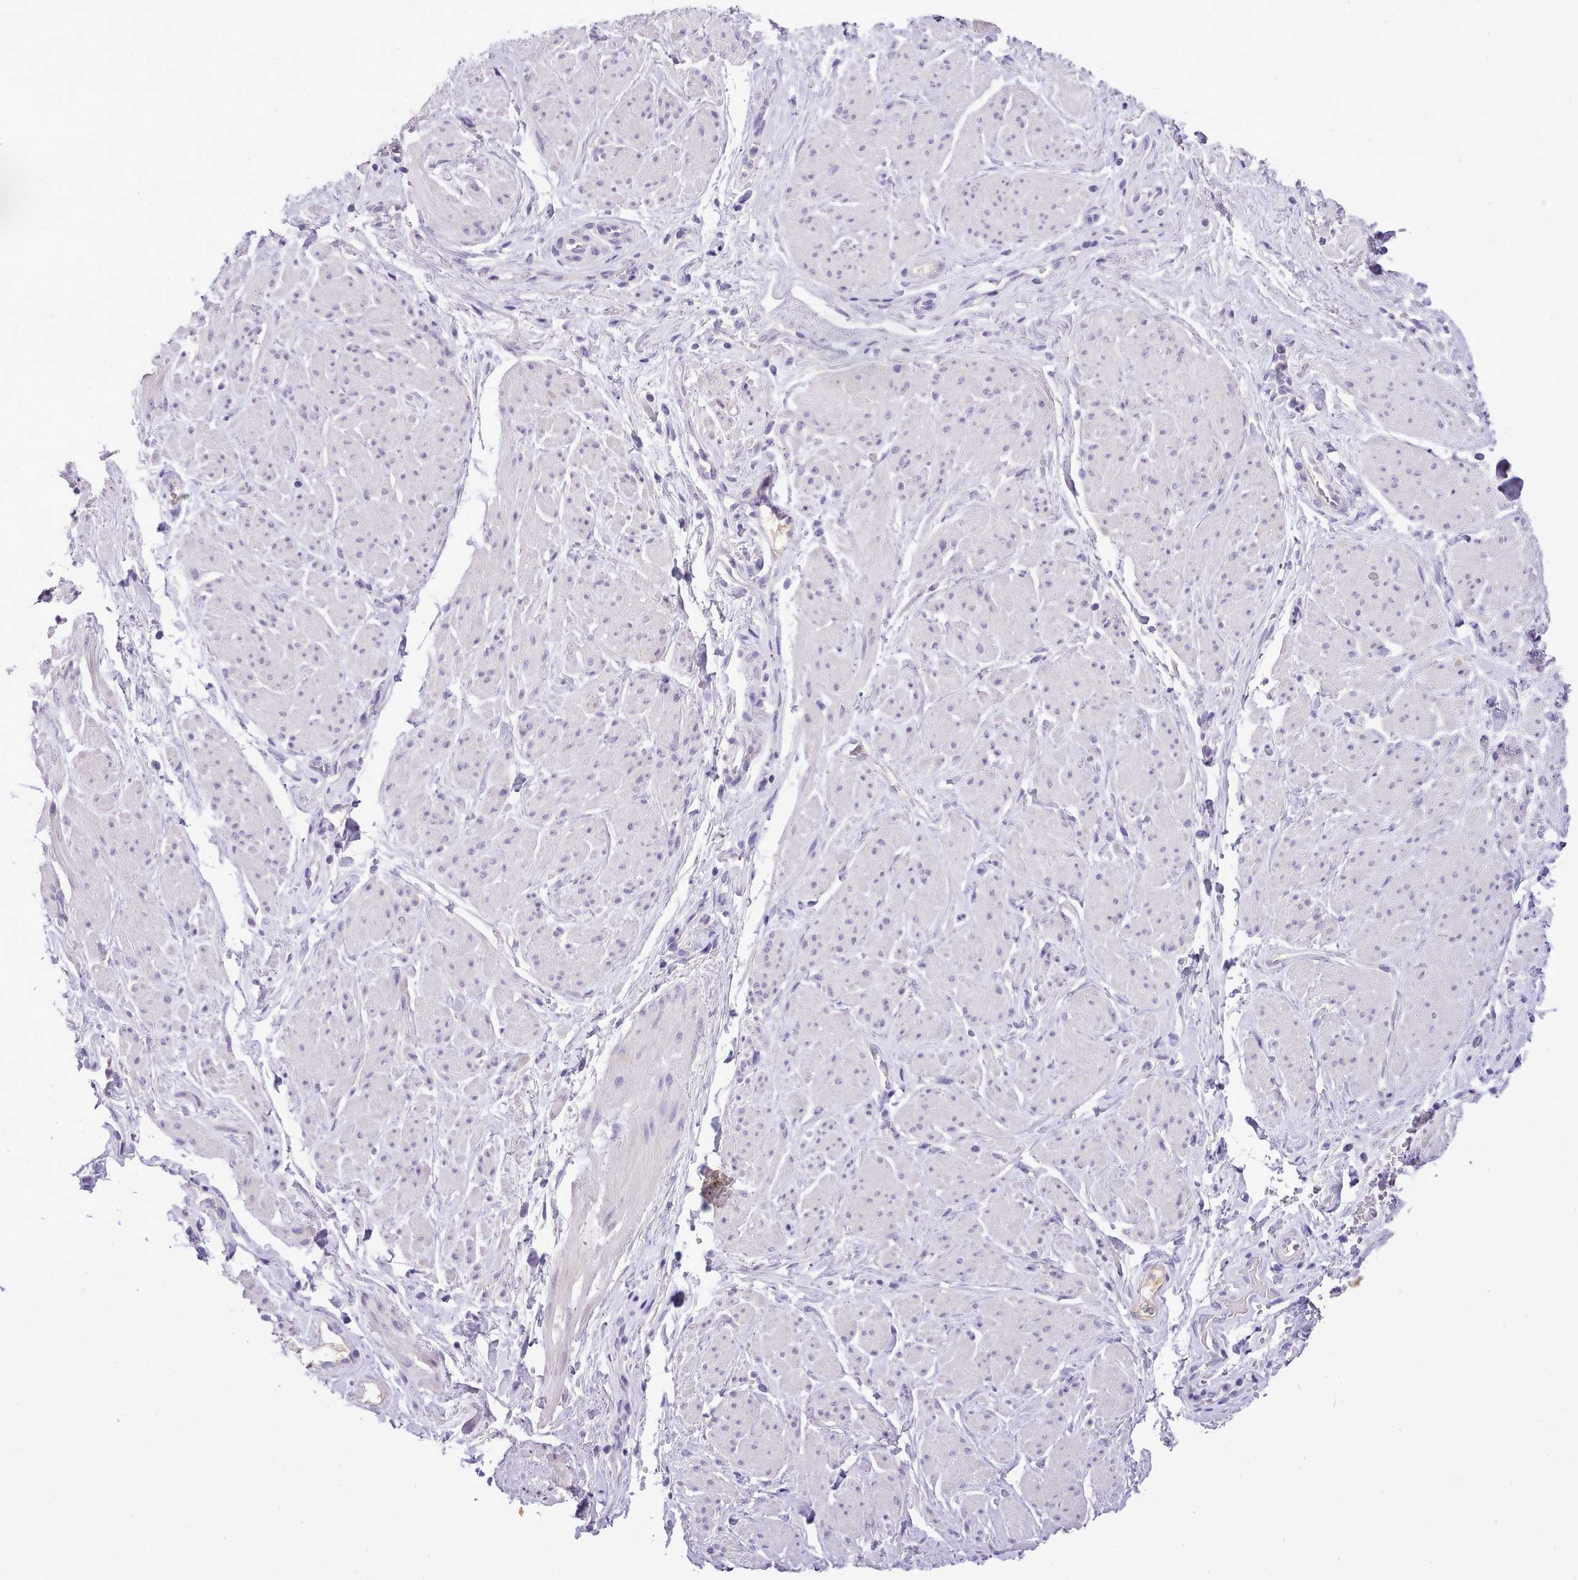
{"staining": {"intensity": "negative", "quantity": "none", "location": "none"}, "tissue": "smooth muscle", "cell_type": "Smooth muscle cells", "image_type": "normal", "snomed": [{"axis": "morphology", "description": "Normal tissue, NOS"}, {"axis": "topography", "description": "Smooth muscle"}, {"axis": "topography", "description": "Peripheral nerve tissue"}], "caption": "IHC micrograph of normal smooth muscle: smooth muscle stained with DAB displays no significant protein positivity in smooth muscle cells.", "gene": "FAM83E", "patient": {"sex": "male", "age": 69}}